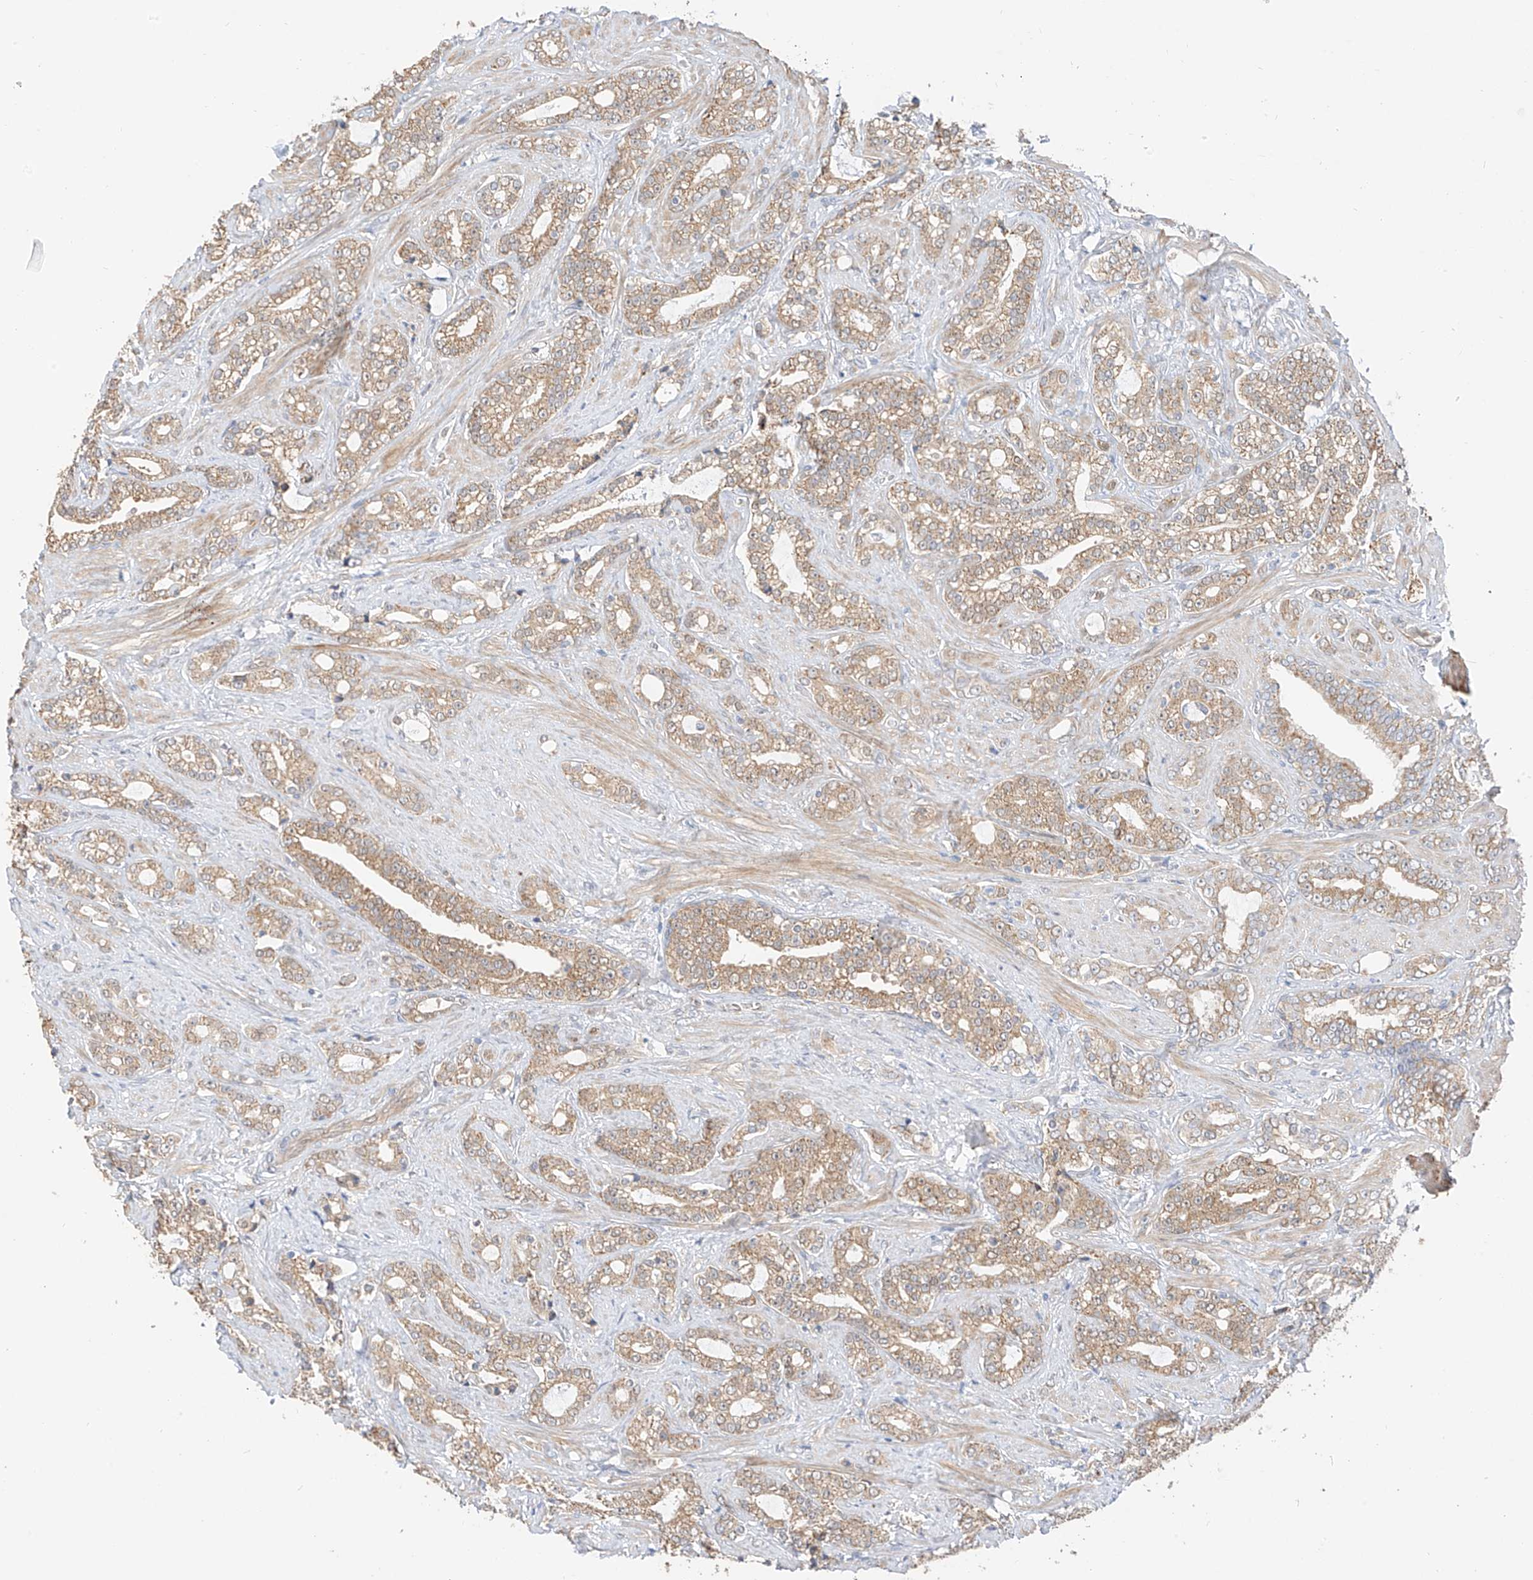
{"staining": {"intensity": "weak", "quantity": "25%-75%", "location": "cytoplasmic/membranous"}, "tissue": "prostate cancer", "cell_type": "Tumor cells", "image_type": "cancer", "snomed": [{"axis": "morphology", "description": "Adenocarcinoma, High grade"}, {"axis": "topography", "description": "Prostate and seminal vesicle, NOS"}], "caption": "Prostate cancer (high-grade adenocarcinoma) tissue shows weak cytoplasmic/membranous expression in about 25%-75% of tumor cells, visualized by immunohistochemistry.", "gene": "PPA2", "patient": {"sex": "male", "age": 67}}